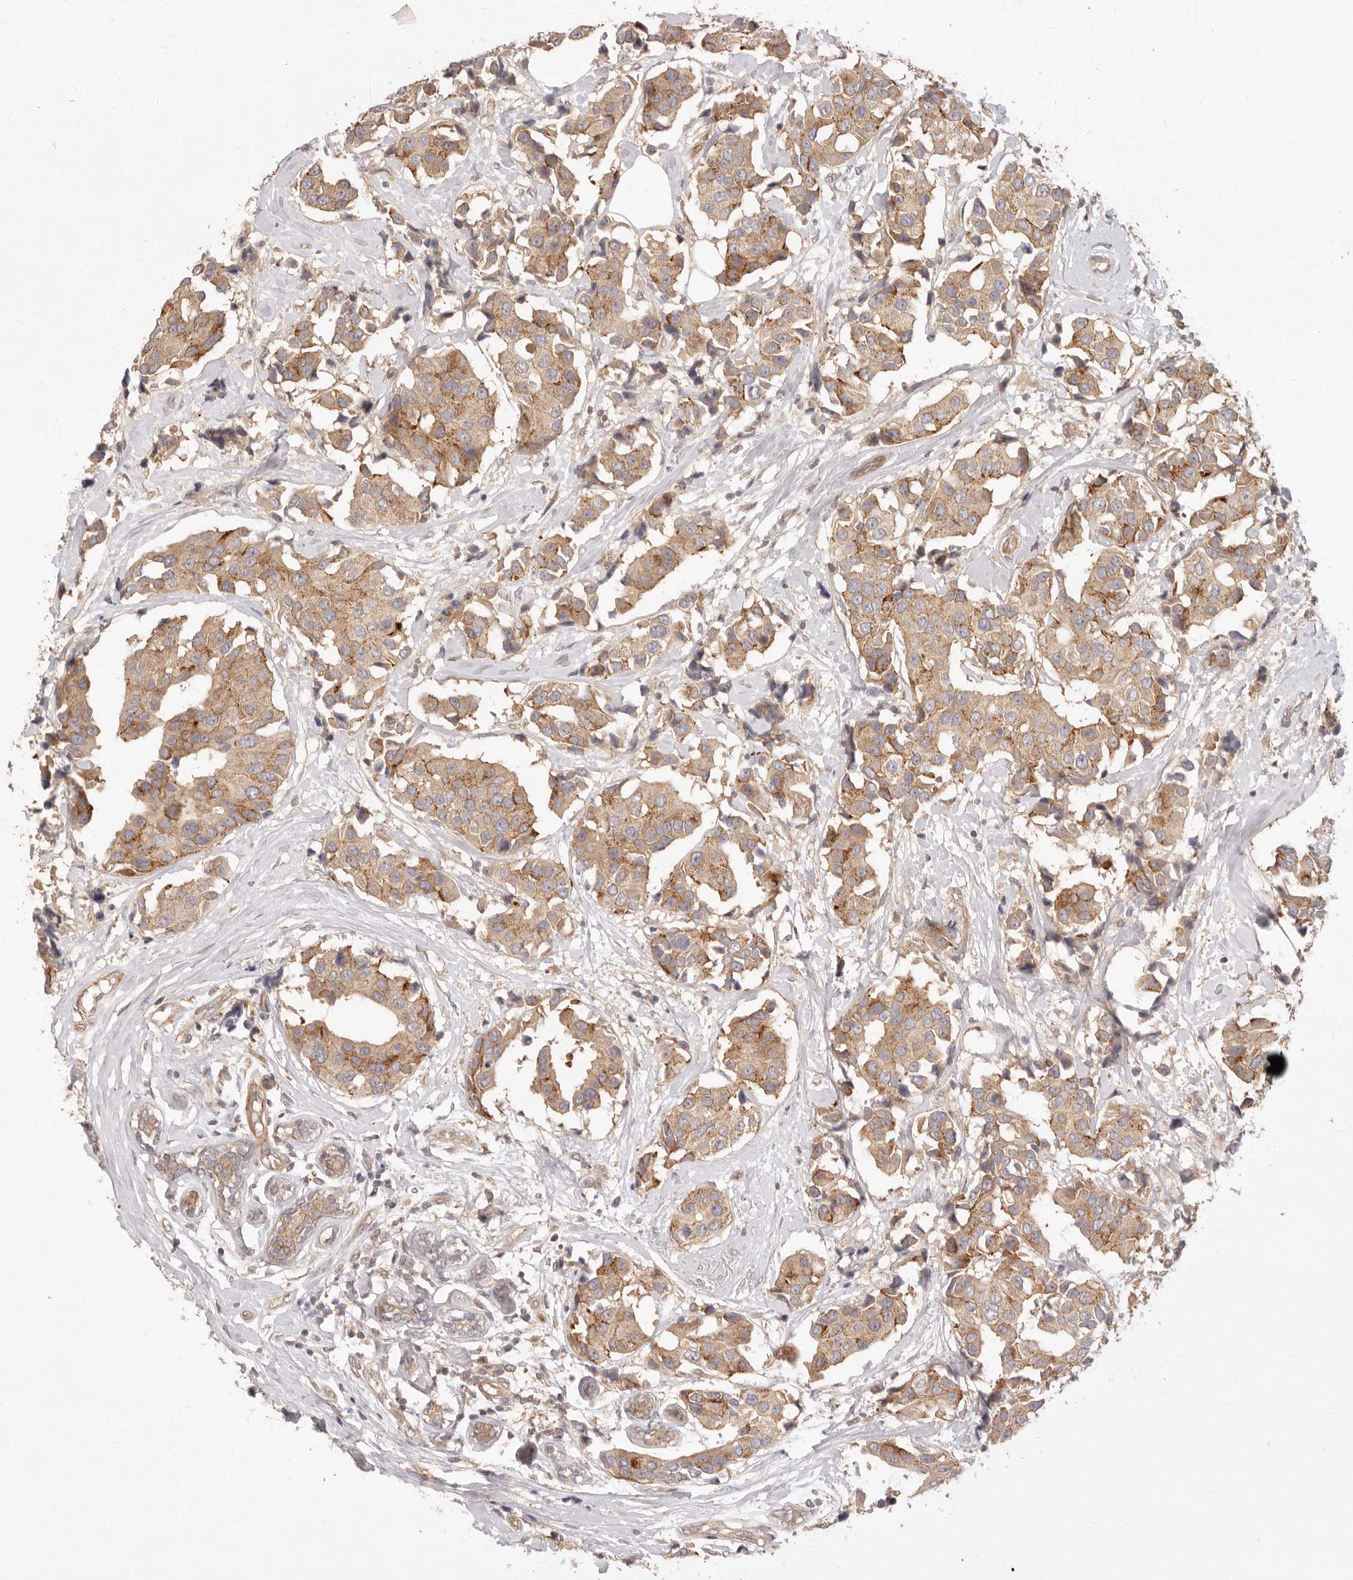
{"staining": {"intensity": "moderate", "quantity": ">75%", "location": "cytoplasmic/membranous"}, "tissue": "breast cancer", "cell_type": "Tumor cells", "image_type": "cancer", "snomed": [{"axis": "morphology", "description": "Normal tissue, NOS"}, {"axis": "morphology", "description": "Duct carcinoma"}, {"axis": "topography", "description": "Breast"}], "caption": "The photomicrograph demonstrates staining of breast cancer (infiltrating ductal carcinoma), revealing moderate cytoplasmic/membranous protein staining (brown color) within tumor cells.", "gene": "PPP1R3B", "patient": {"sex": "female", "age": 39}}